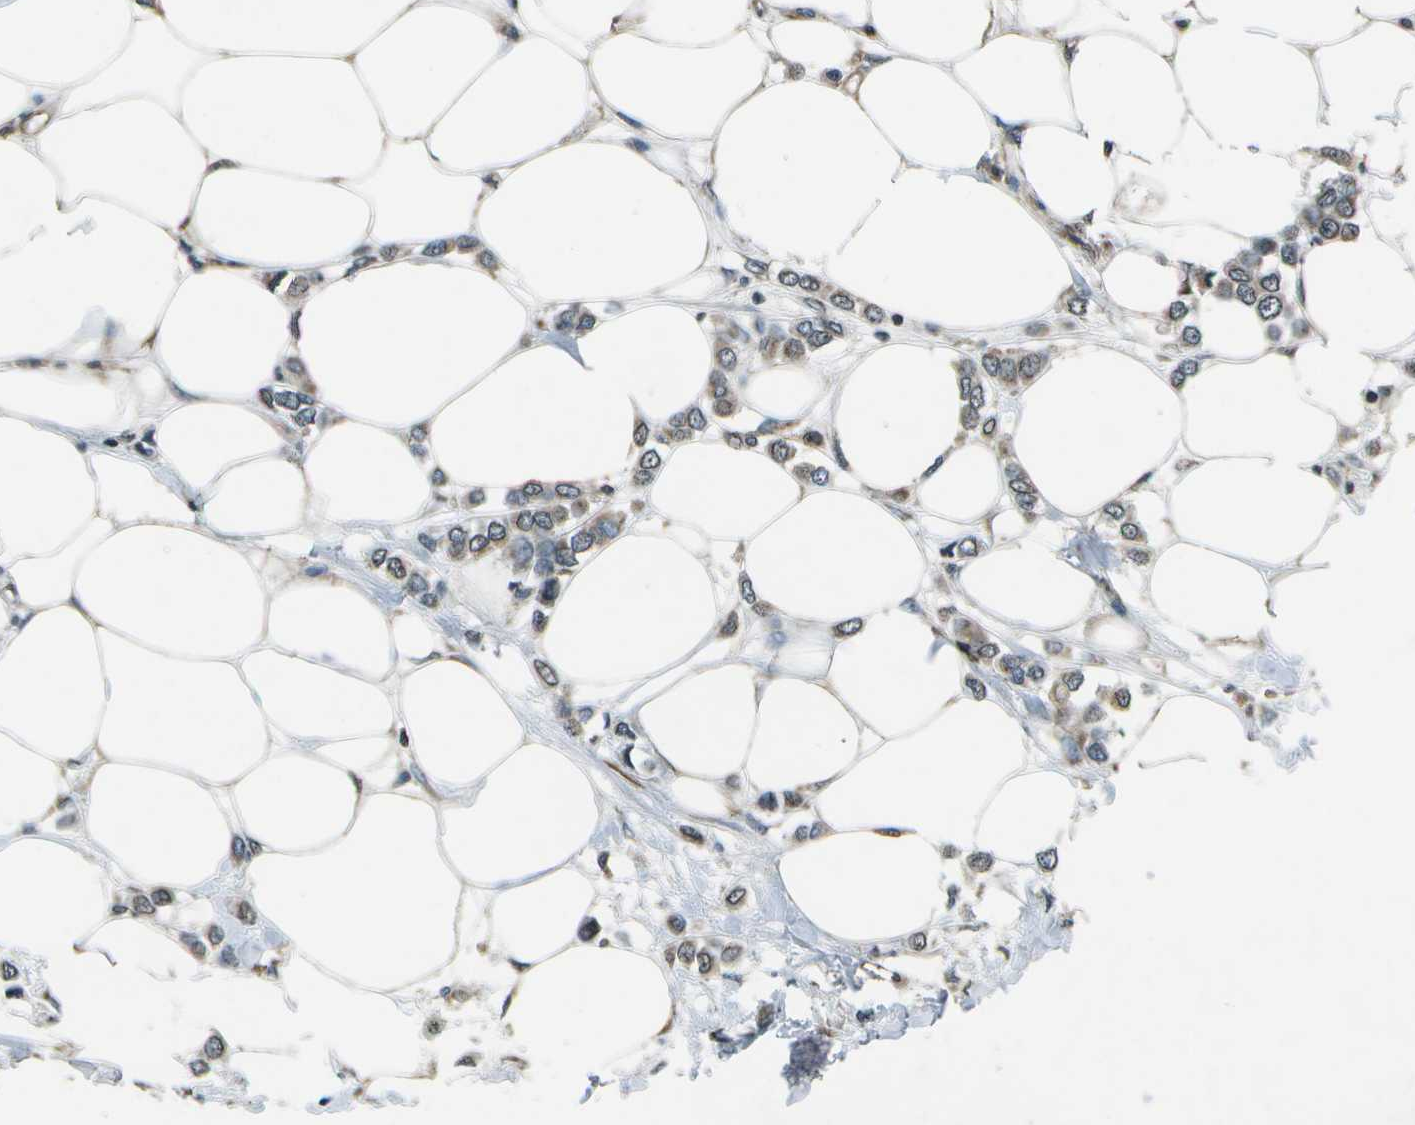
{"staining": {"intensity": "weak", "quantity": "25%-75%", "location": "cytoplasmic/membranous"}, "tissue": "breast cancer", "cell_type": "Tumor cells", "image_type": "cancer", "snomed": [{"axis": "morphology", "description": "Lobular carcinoma"}, {"axis": "topography", "description": "Breast"}], "caption": "The immunohistochemical stain highlights weak cytoplasmic/membranous expression in tumor cells of lobular carcinoma (breast) tissue.", "gene": "EIF2AK1", "patient": {"sex": "female", "age": 51}}